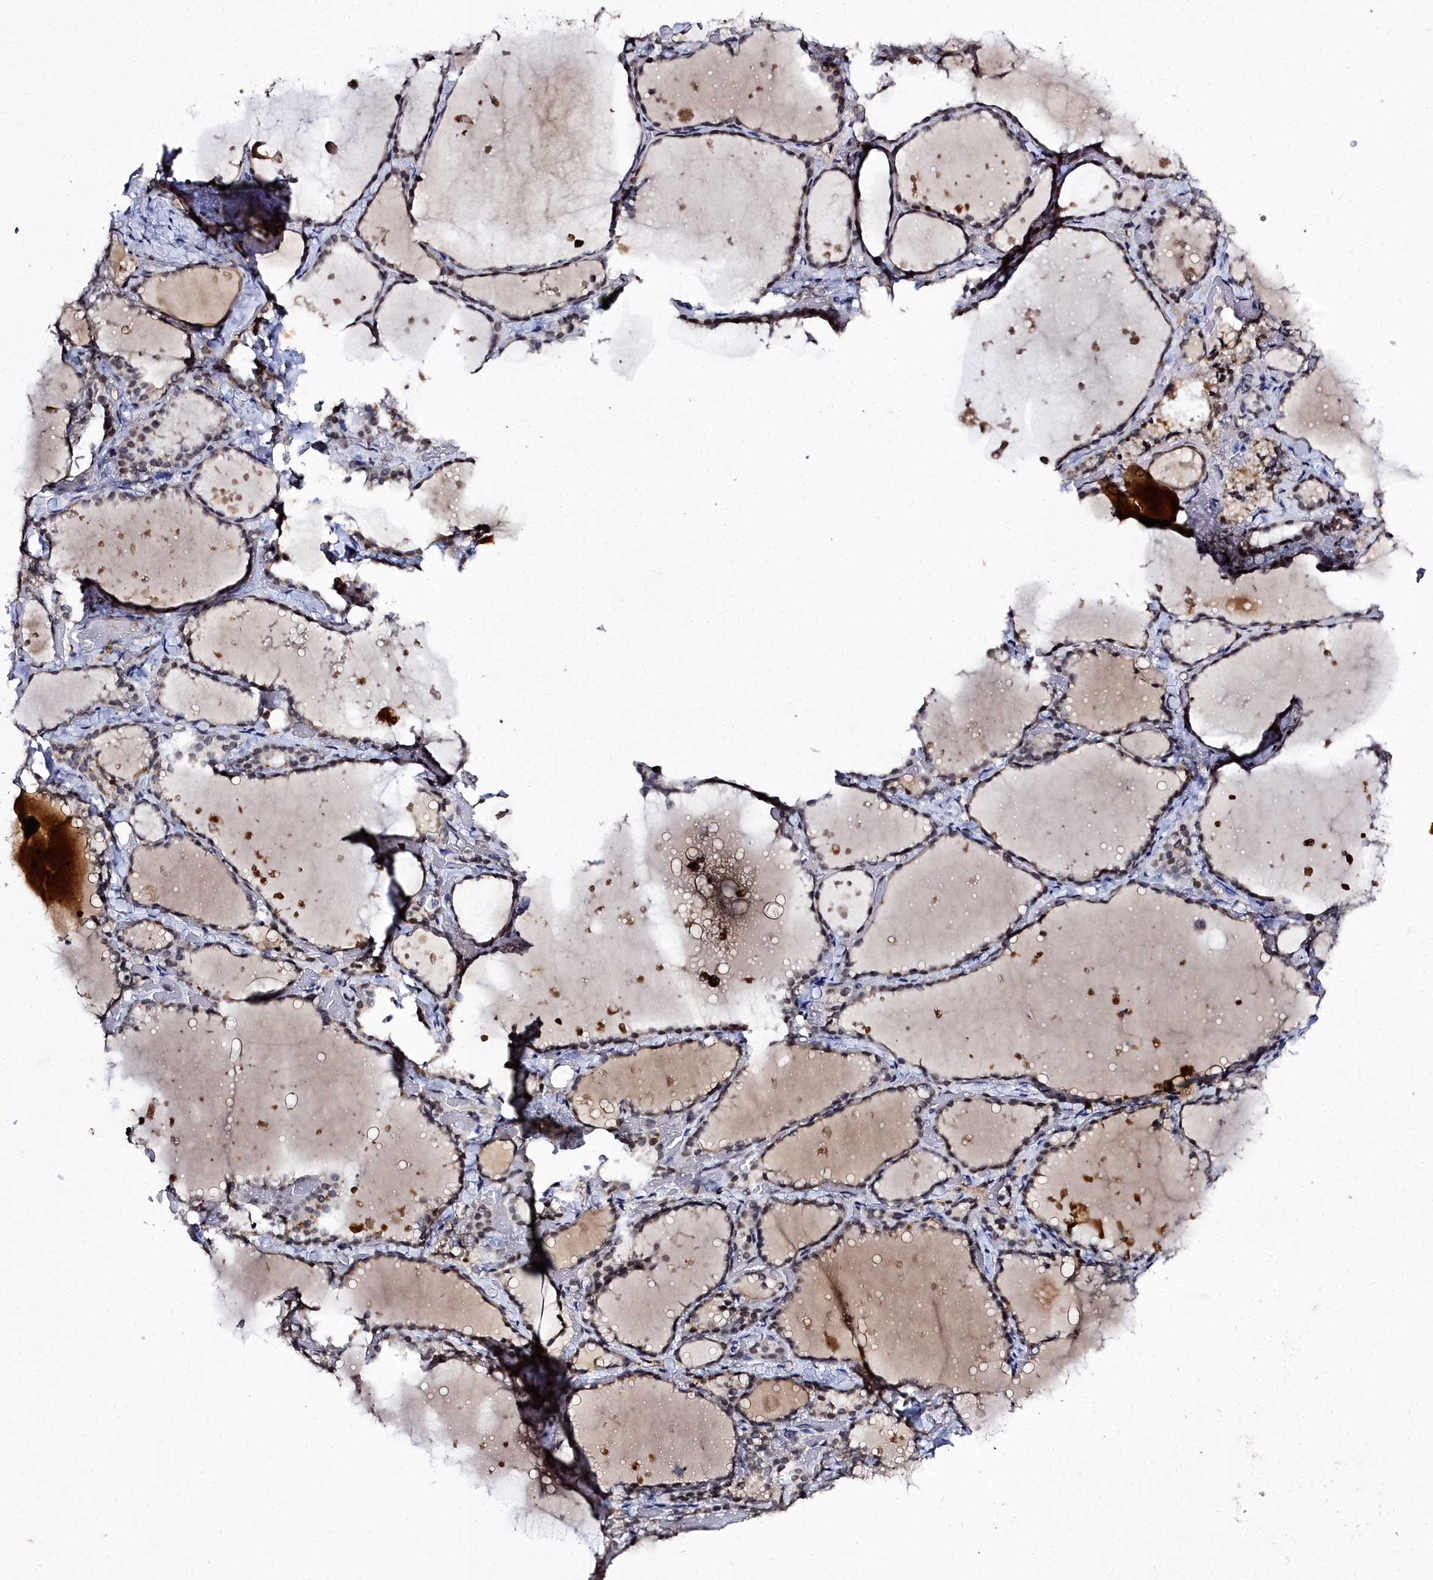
{"staining": {"intensity": "moderate", "quantity": "25%-75%", "location": "cytoplasmic/membranous,nuclear"}, "tissue": "thyroid gland", "cell_type": "Glandular cells", "image_type": "normal", "snomed": [{"axis": "morphology", "description": "Normal tissue, NOS"}, {"axis": "topography", "description": "Thyroid gland"}], "caption": "Human thyroid gland stained with a brown dye demonstrates moderate cytoplasmic/membranous,nuclear positive expression in approximately 25%-75% of glandular cells.", "gene": "FZD4", "patient": {"sex": "female", "age": 44}}